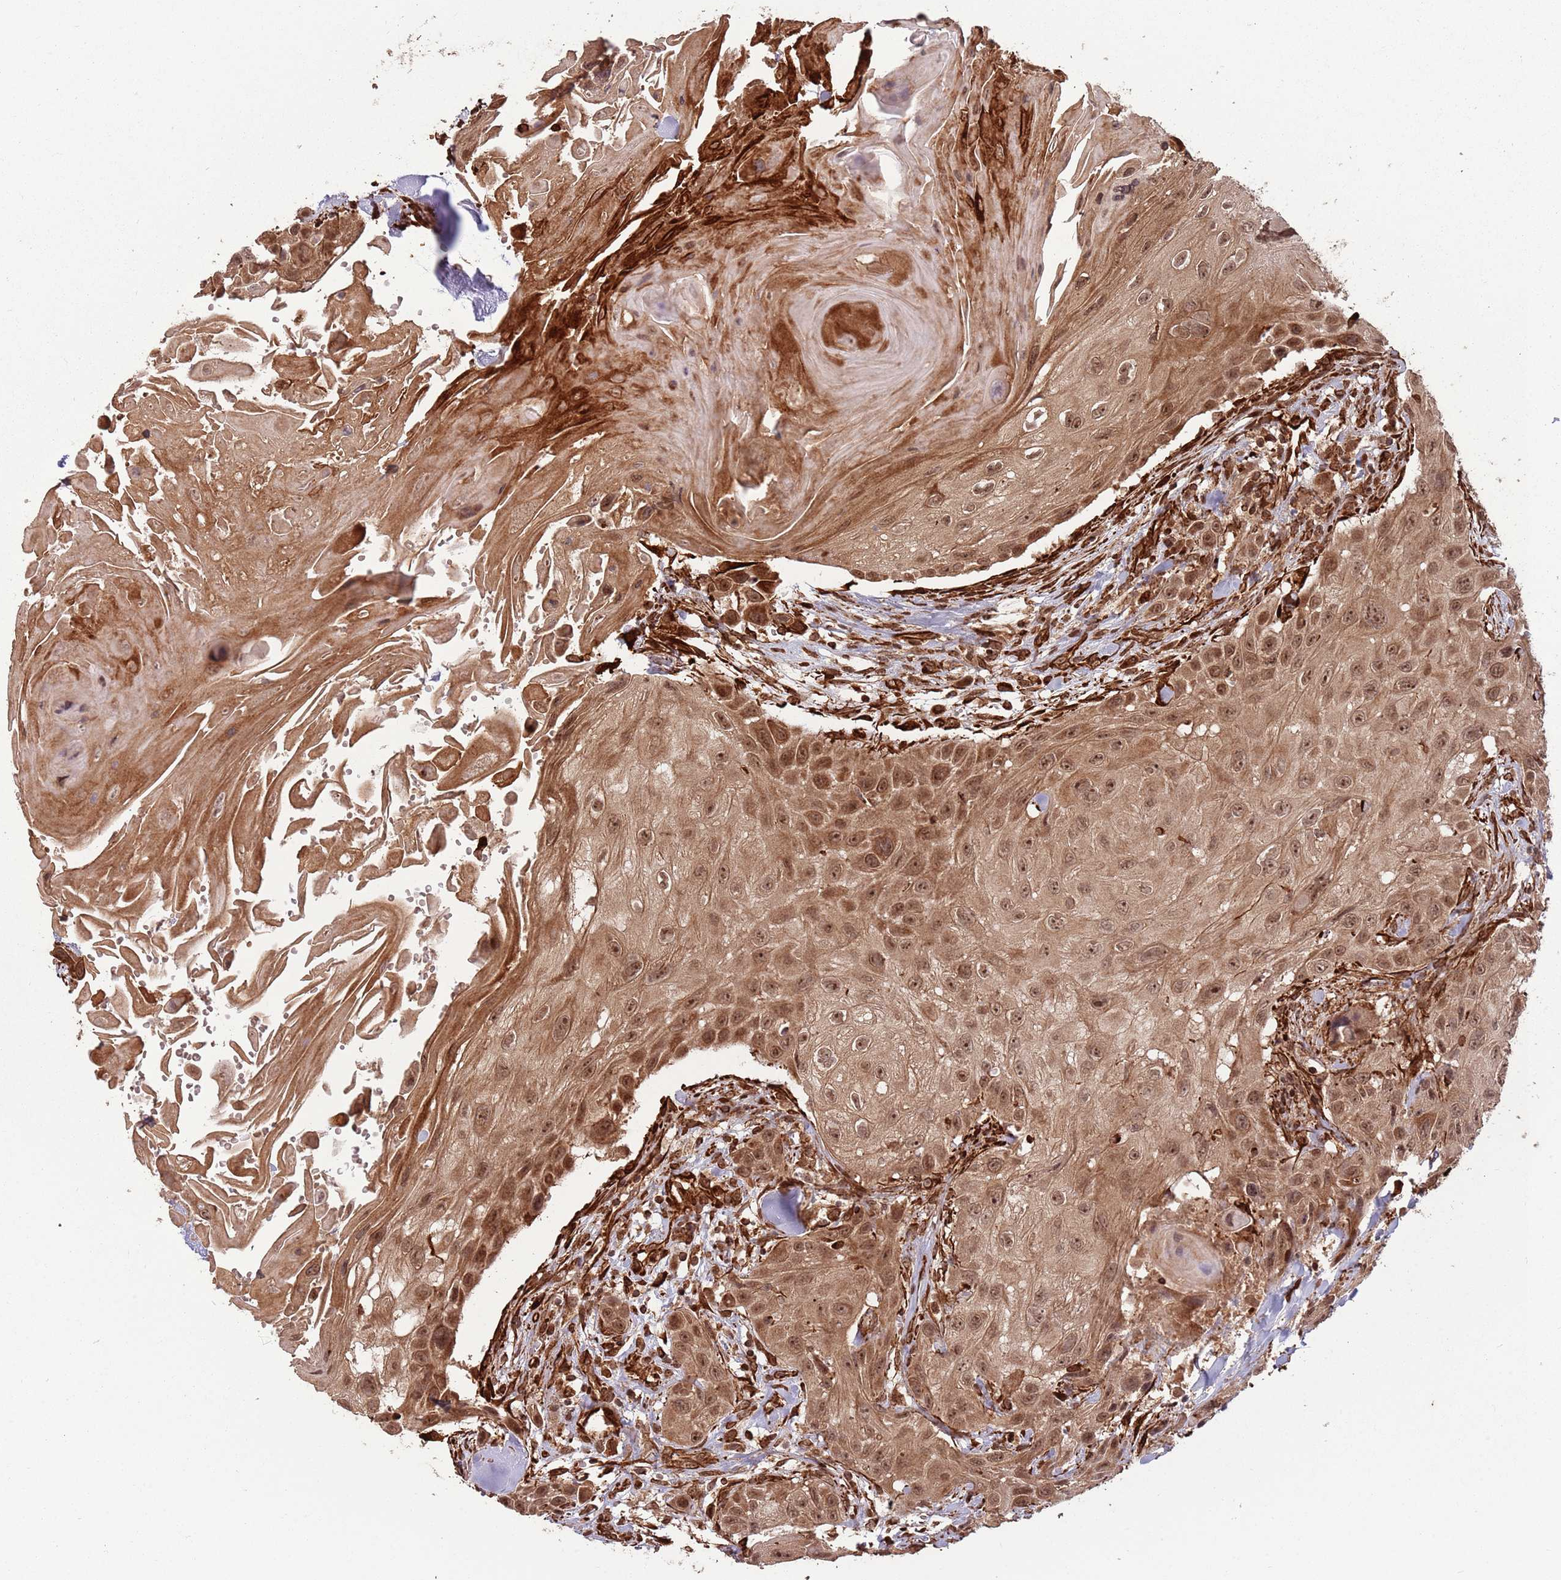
{"staining": {"intensity": "moderate", "quantity": ">75%", "location": "cytoplasmic/membranous,nuclear"}, "tissue": "head and neck cancer", "cell_type": "Tumor cells", "image_type": "cancer", "snomed": [{"axis": "morphology", "description": "Squamous cell carcinoma, NOS"}, {"axis": "topography", "description": "Head-Neck"}], "caption": "The image demonstrates immunohistochemical staining of squamous cell carcinoma (head and neck). There is moderate cytoplasmic/membranous and nuclear expression is identified in about >75% of tumor cells.", "gene": "ADAMTS3", "patient": {"sex": "male", "age": 81}}